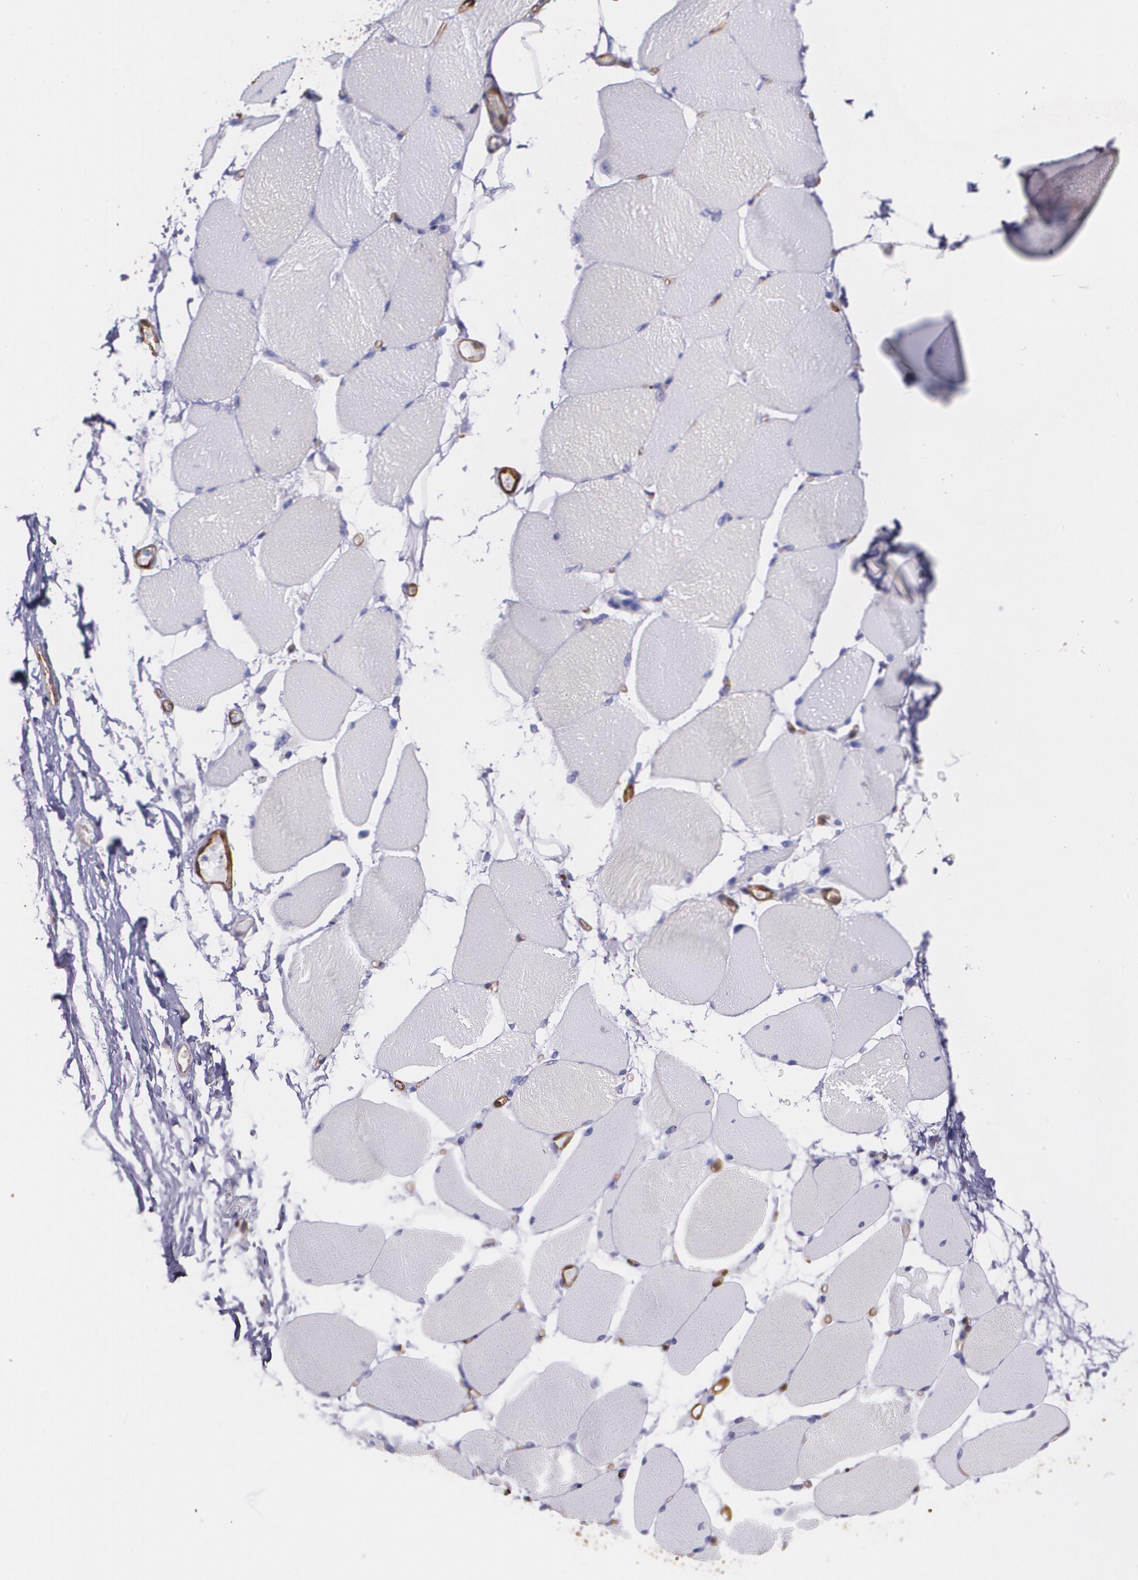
{"staining": {"intensity": "negative", "quantity": "none", "location": "none"}, "tissue": "skeletal muscle", "cell_type": "Myocytes", "image_type": "normal", "snomed": [{"axis": "morphology", "description": "Normal tissue, NOS"}, {"axis": "topography", "description": "Skeletal muscle"}, {"axis": "topography", "description": "Parathyroid gland"}], "caption": "Image shows no protein positivity in myocytes of benign skeletal muscle.", "gene": "MMP2", "patient": {"sex": "female", "age": 37}}